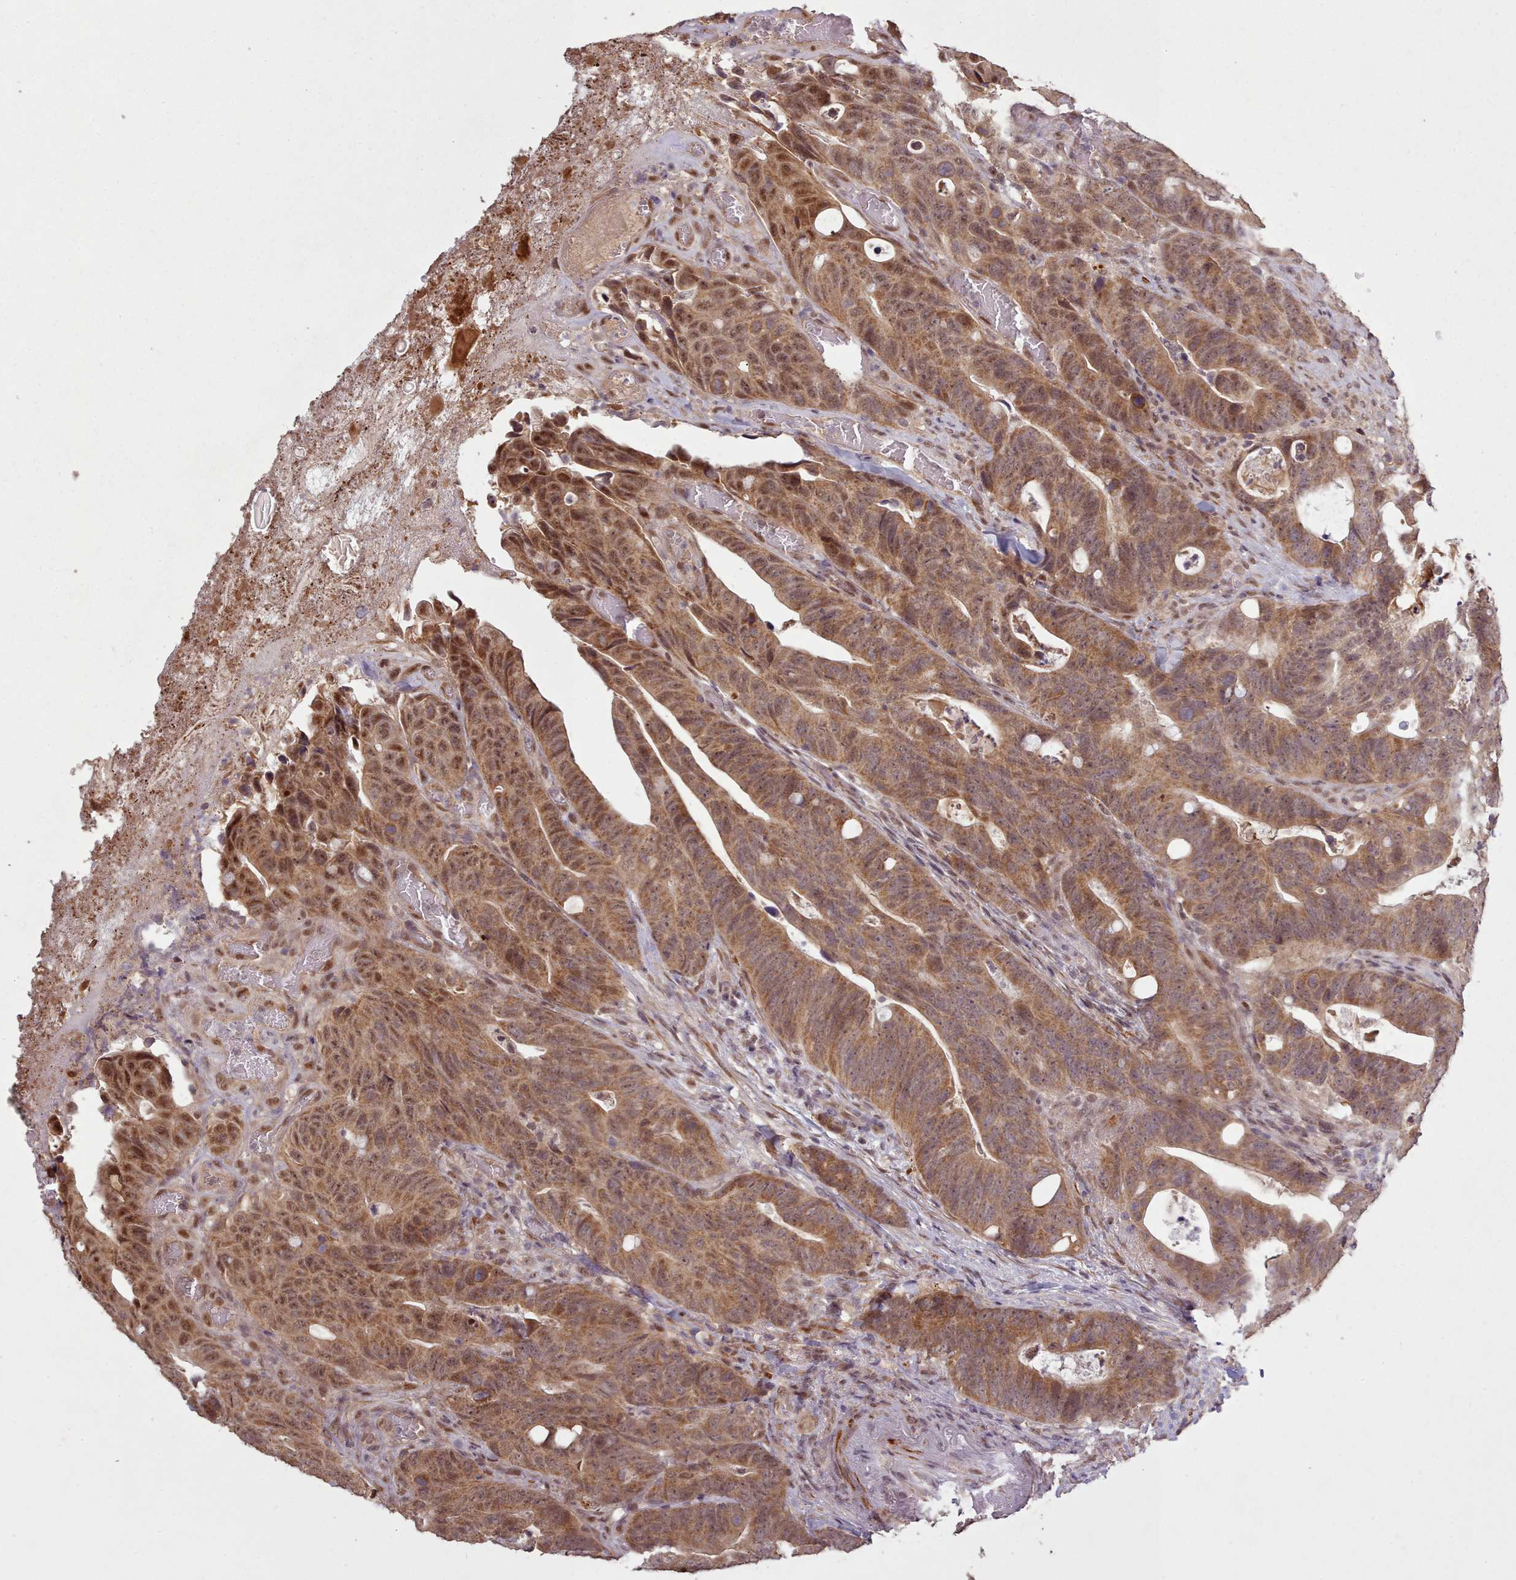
{"staining": {"intensity": "moderate", "quantity": ">75%", "location": "cytoplasmic/membranous,nuclear"}, "tissue": "colorectal cancer", "cell_type": "Tumor cells", "image_type": "cancer", "snomed": [{"axis": "morphology", "description": "Adenocarcinoma, NOS"}, {"axis": "topography", "description": "Colon"}], "caption": "Colorectal cancer tissue demonstrates moderate cytoplasmic/membranous and nuclear staining in about >75% of tumor cells Nuclei are stained in blue.", "gene": "CDC6", "patient": {"sex": "female", "age": 82}}